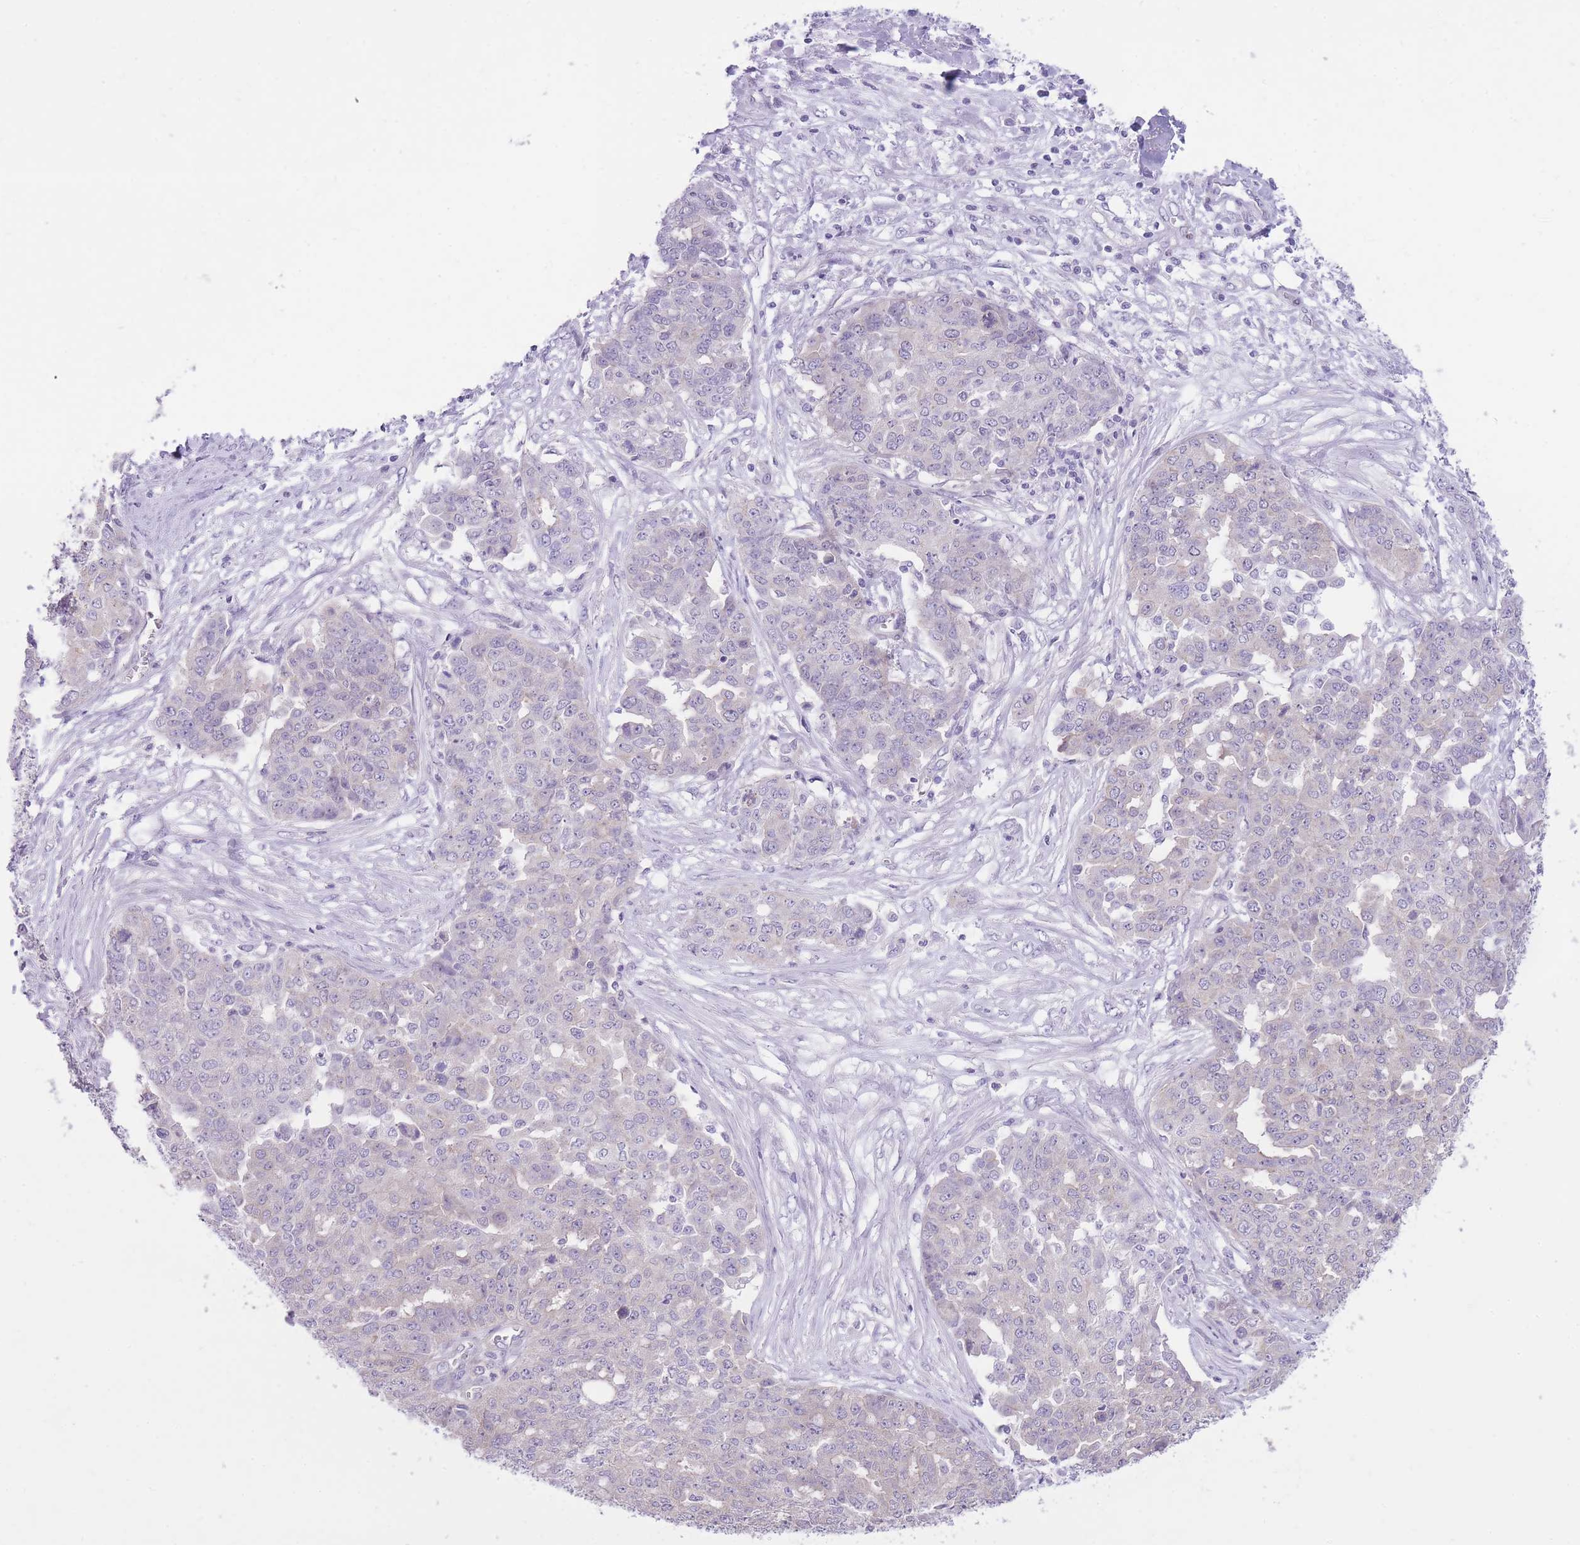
{"staining": {"intensity": "negative", "quantity": "none", "location": "none"}, "tissue": "ovarian cancer", "cell_type": "Tumor cells", "image_type": "cancer", "snomed": [{"axis": "morphology", "description": "Cystadenocarcinoma, serous, NOS"}, {"axis": "topography", "description": "Soft tissue"}, {"axis": "topography", "description": "Ovary"}], "caption": "There is no significant expression in tumor cells of serous cystadenocarcinoma (ovarian).", "gene": "OR11H12", "patient": {"sex": "female", "age": 57}}